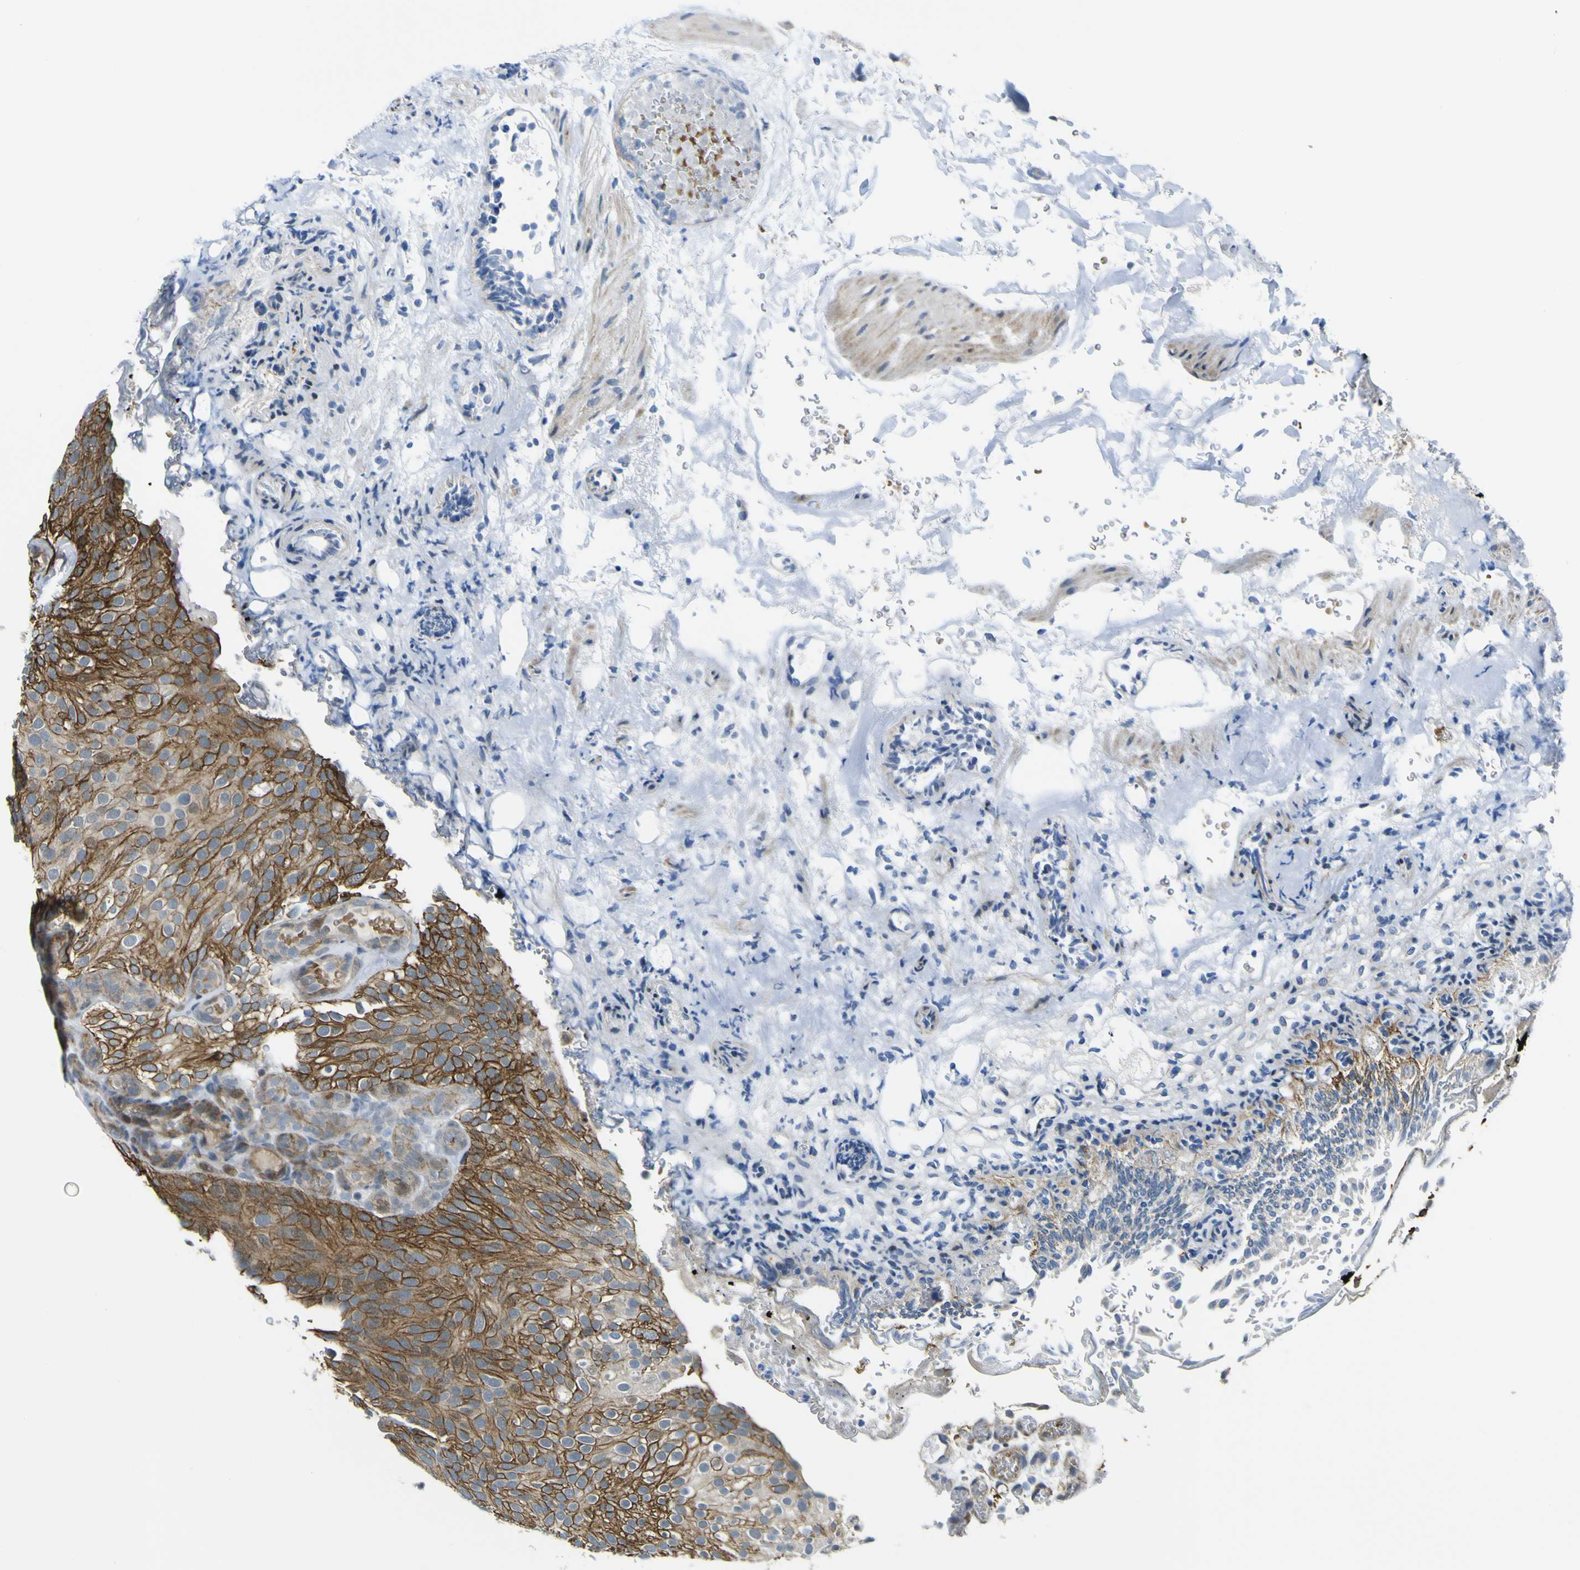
{"staining": {"intensity": "strong", "quantity": "25%-75%", "location": "cytoplasmic/membranous"}, "tissue": "urothelial cancer", "cell_type": "Tumor cells", "image_type": "cancer", "snomed": [{"axis": "morphology", "description": "Urothelial carcinoma, Low grade"}, {"axis": "topography", "description": "Urinary bladder"}], "caption": "Protein staining of low-grade urothelial carcinoma tissue displays strong cytoplasmic/membranous expression in about 25%-75% of tumor cells.", "gene": "KDM7A", "patient": {"sex": "male", "age": 78}}